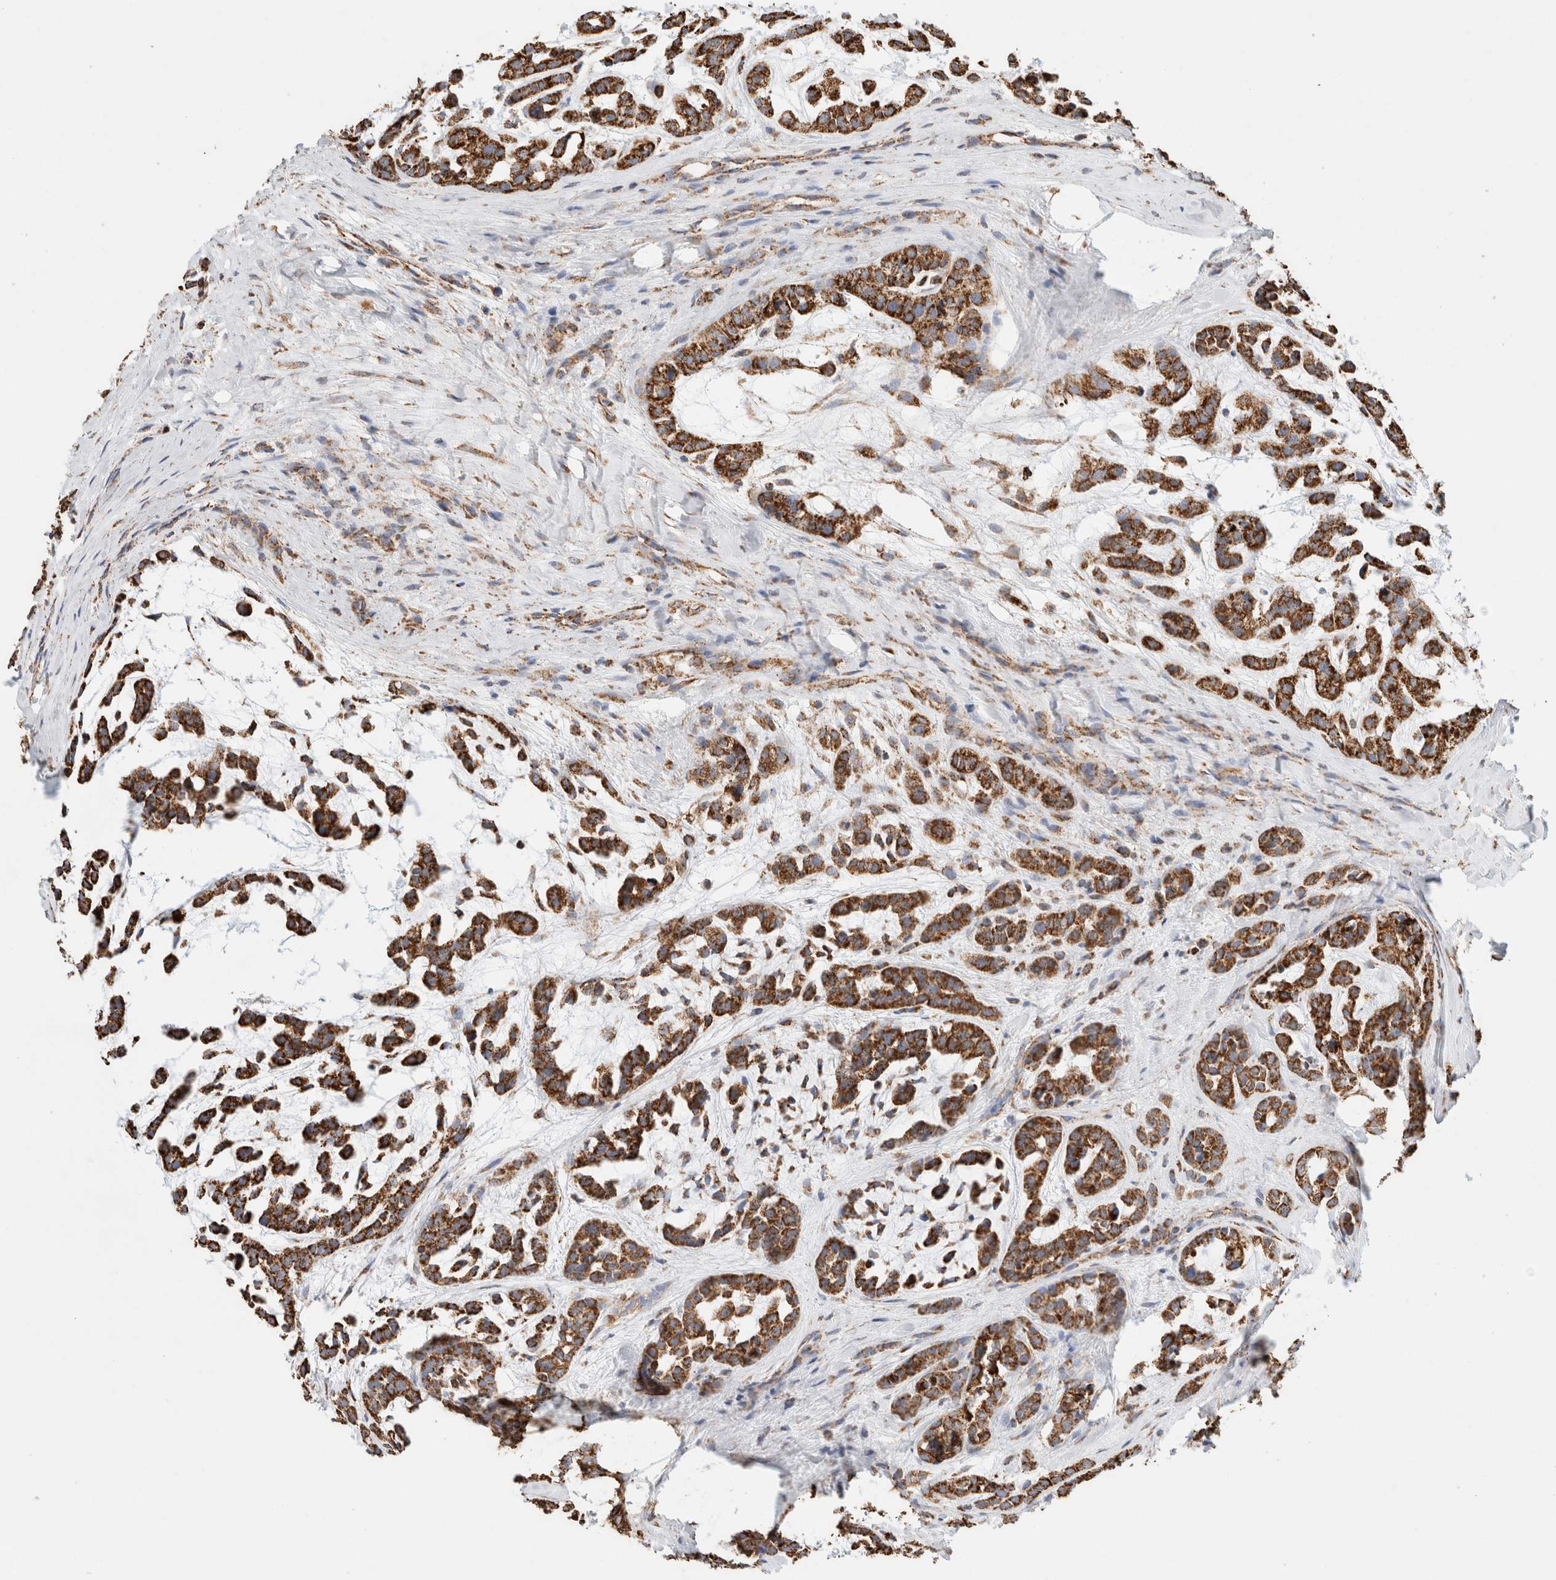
{"staining": {"intensity": "strong", "quantity": ">75%", "location": "cytoplasmic/membranous"}, "tissue": "head and neck cancer", "cell_type": "Tumor cells", "image_type": "cancer", "snomed": [{"axis": "morphology", "description": "Adenocarcinoma, NOS"}, {"axis": "morphology", "description": "Adenoma, NOS"}, {"axis": "topography", "description": "Head-Neck"}], "caption": "High-power microscopy captured an IHC image of head and neck adenocarcinoma, revealing strong cytoplasmic/membranous expression in about >75% of tumor cells.", "gene": "C1QBP", "patient": {"sex": "female", "age": 55}}